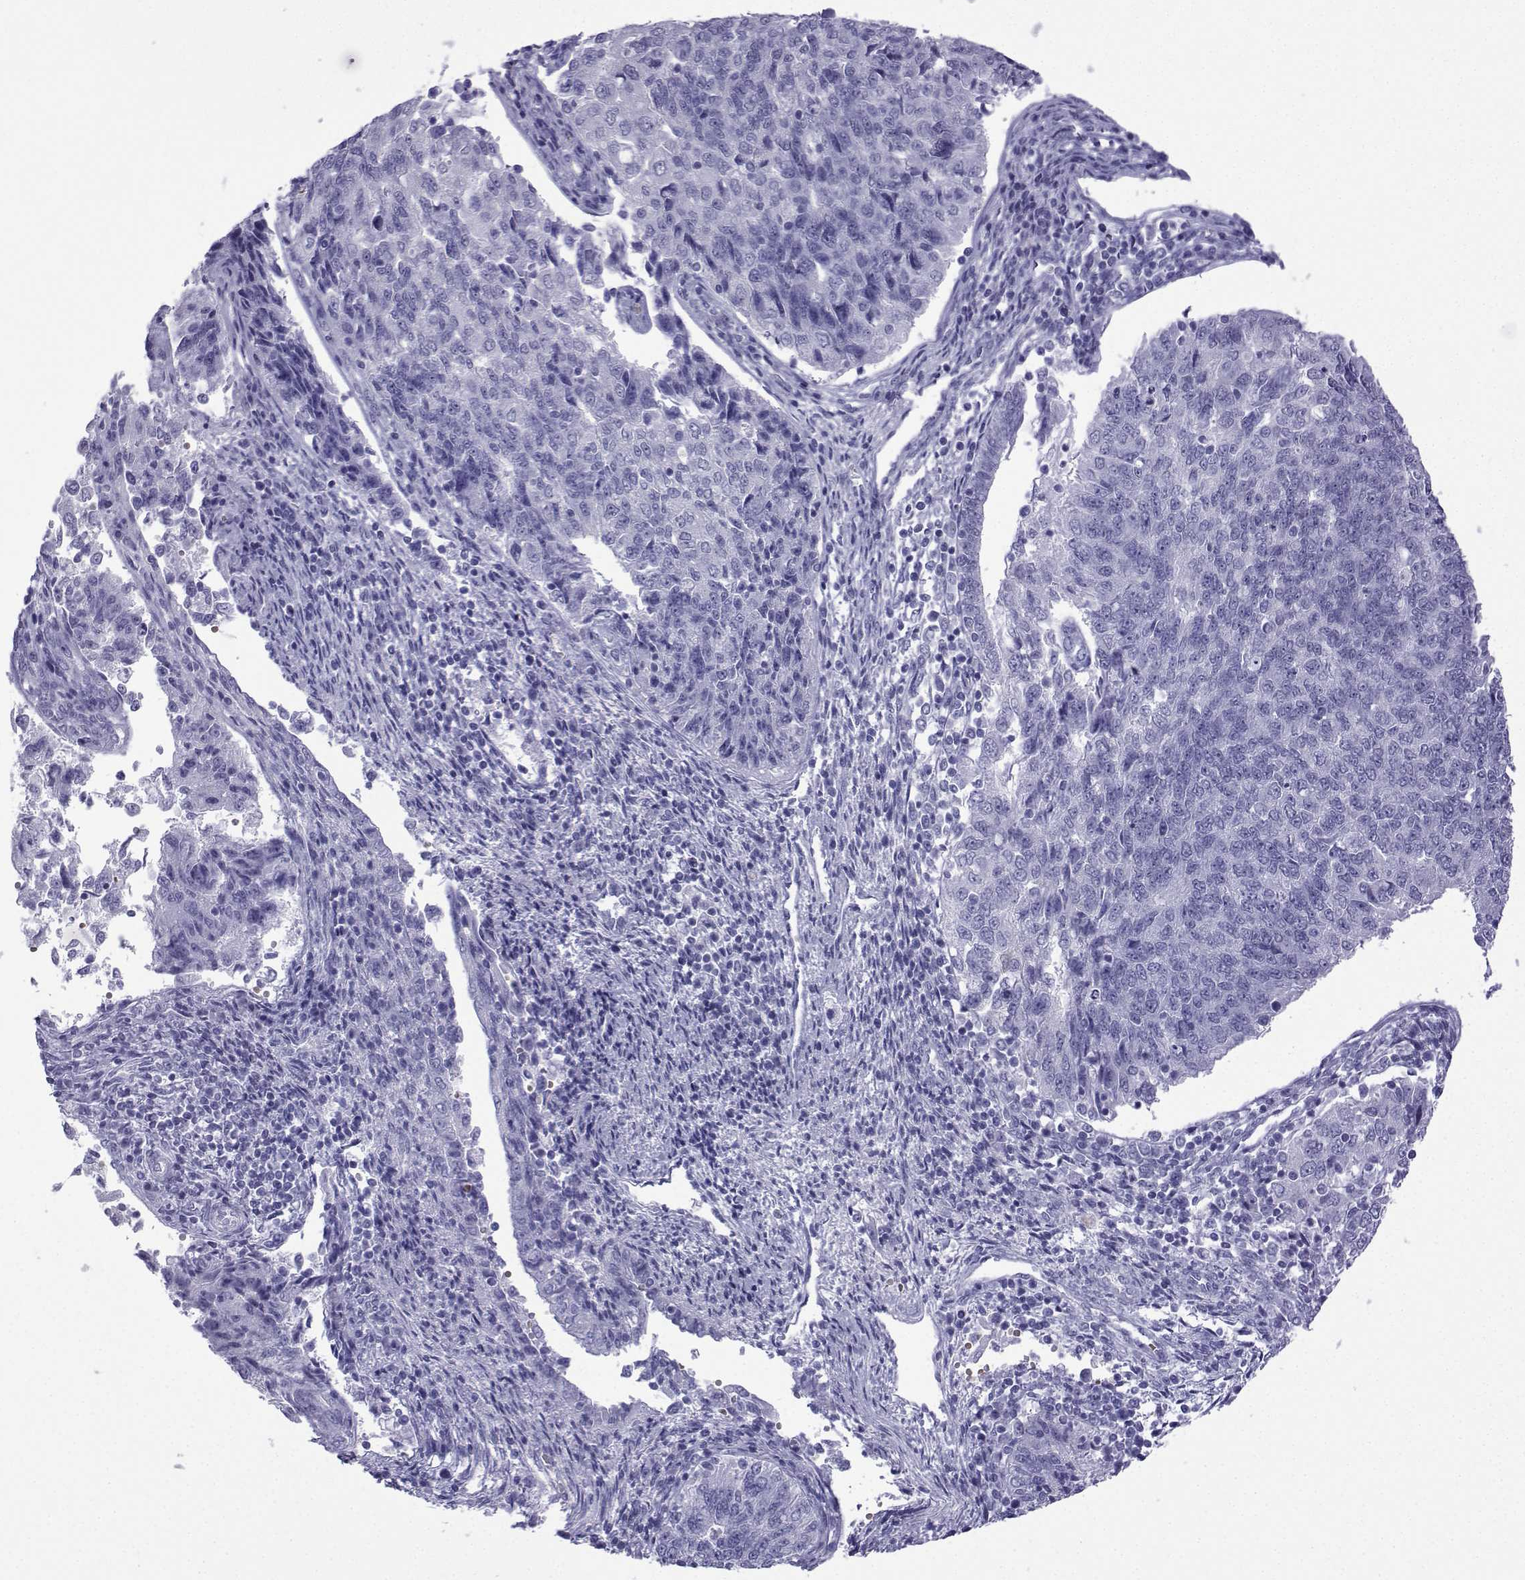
{"staining": {"intensity": "negative", "quantity": "none", "location": "none"}, "tissue": "endometrial cancer", "cell_type": "Tumor cells", "image_type": "cancer", "snomed": [{"axis": "morphology", "description": "Adenocarcinoma, NOS"}, {"axis": "topography", "description": "Endometrium"}], "caption": "This is a micrograph of immunohistochemistry (IHC) staining of endometrial adenocarcinoma, which shows no positivity in tumor cells. (Stains: DAB IHC with hematoxylin counter stain, Microscopy: brightfield microscopy at high magnification).", "gene": "TRIM46", "patient": {"sex": "female", "age": 43}}